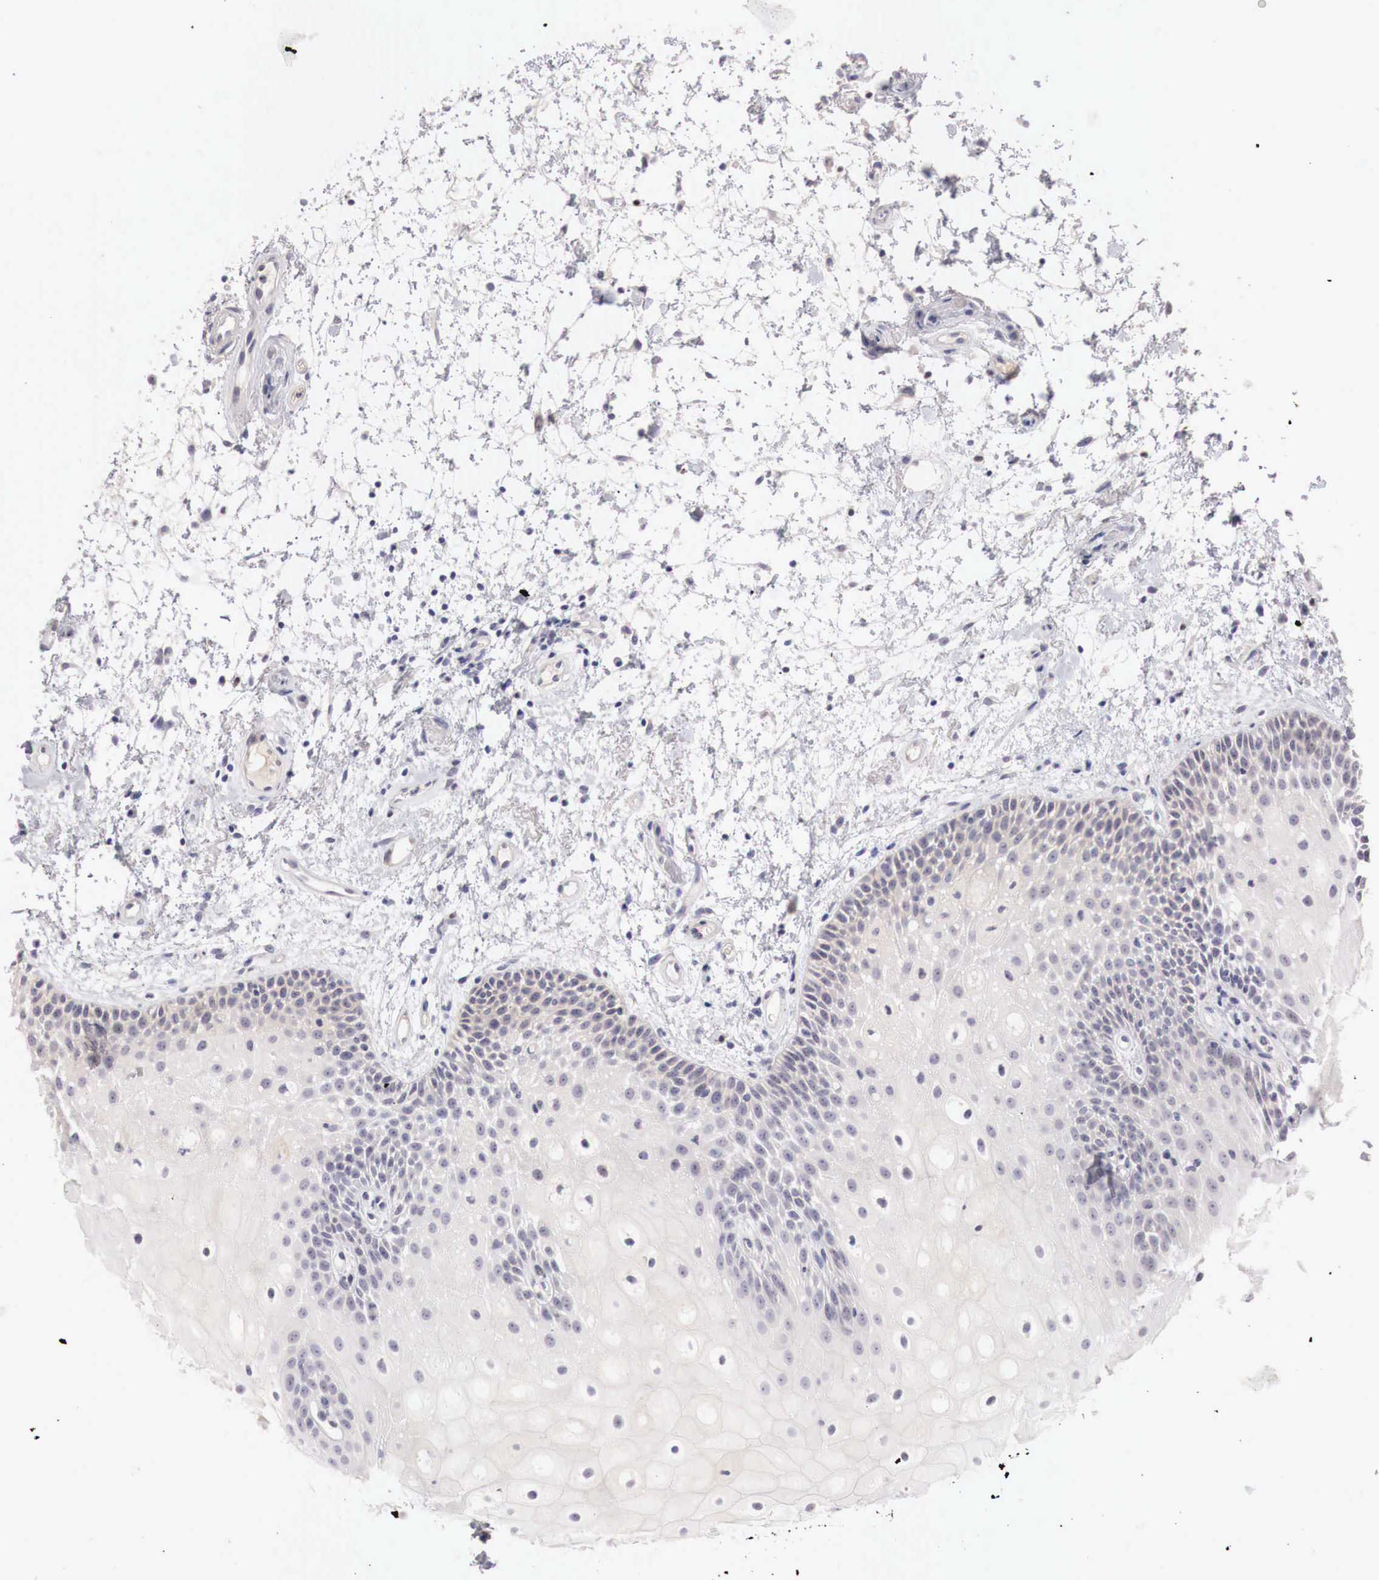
{"staining": {"intensity": "negative", "quantity": "none", "location": "none"}, "tissue": "oral mucosa", "cell_type": "Squamous epithelial cells", "image_type": "normal", "snomed": [{"axis": "morphology", "description": "Normal tissue, NOS"}, {"axis": "topography", "description": "Oral tissue"}], "caption": "Immunohistochemistry (IHC) of benign human oral mucosa demonstrates no staining in squamous epithelial cells. (Stains: DAB (3,3'-diaminobenzidine) immunohistochemistry with hematoxylin counter stain, Microscopy: brightfield microscopy at high magnification).", "gene": "GATA1", "patient": {"sex": "female", "age": 79}}